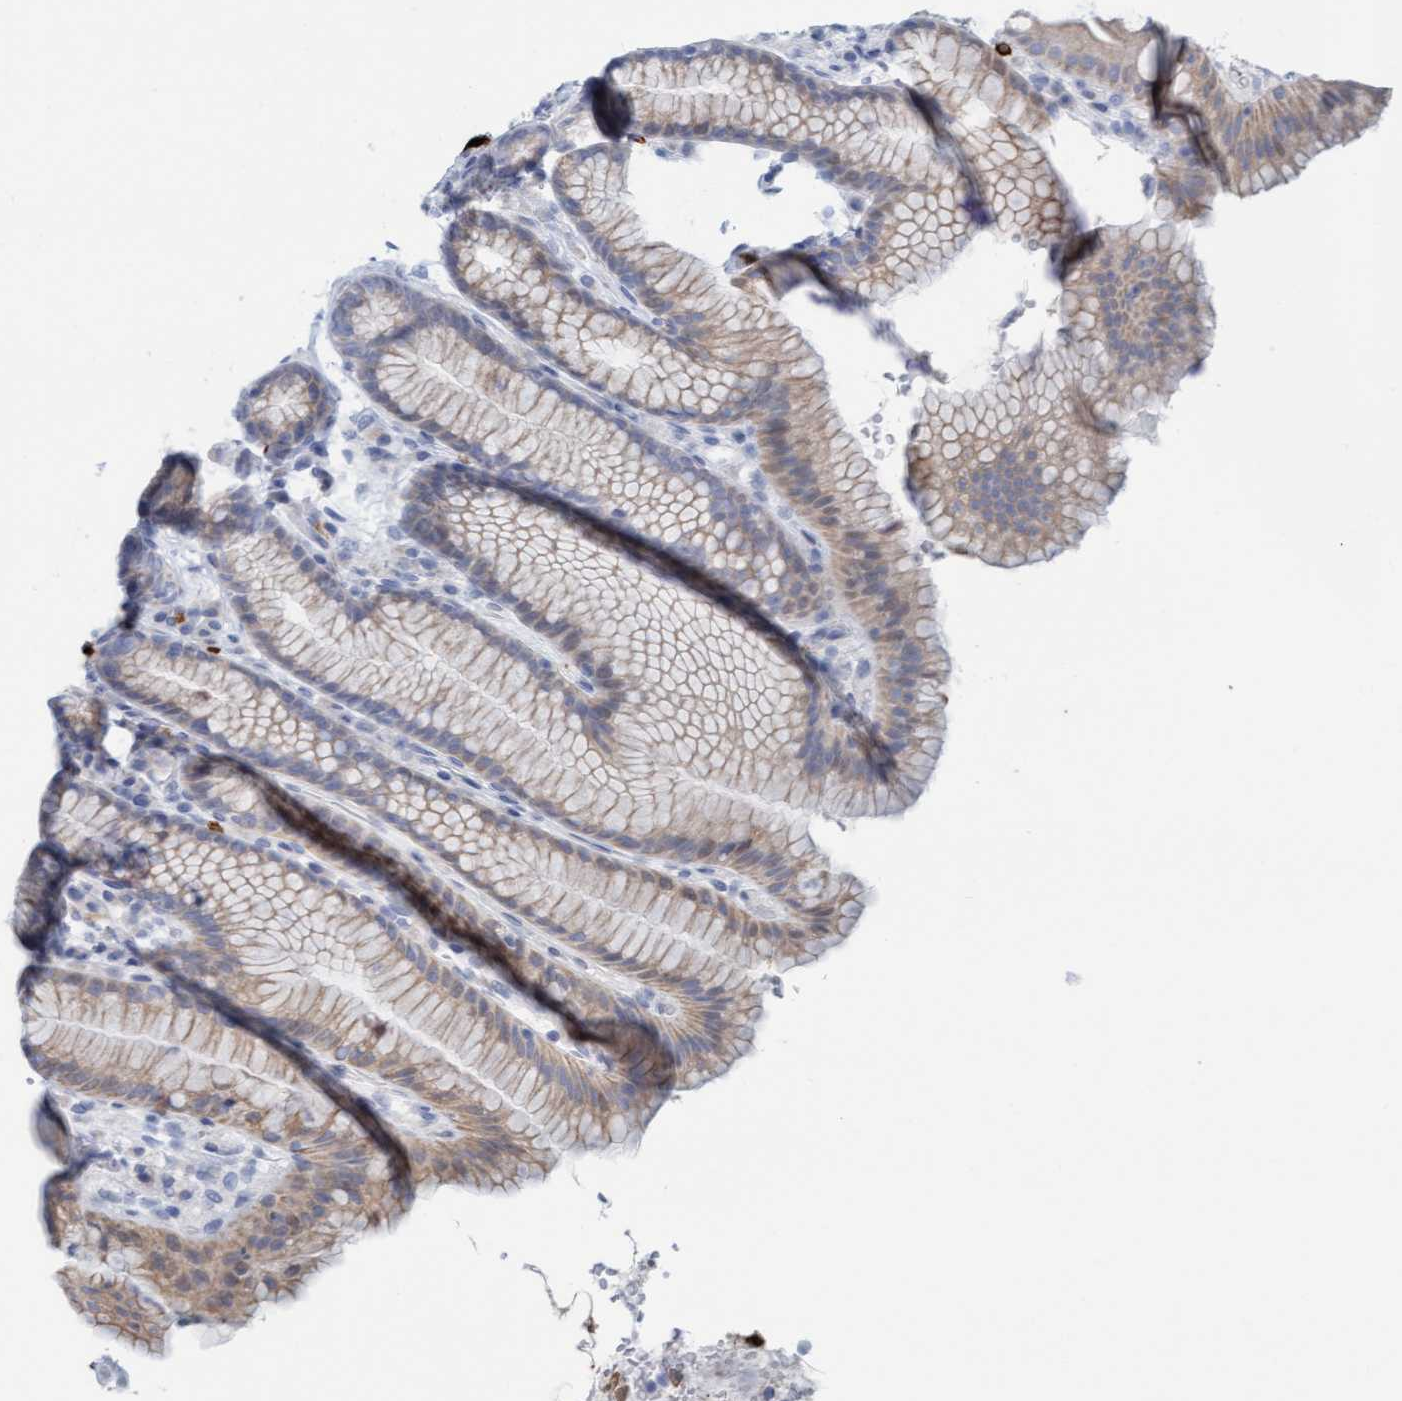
{"staining": {"intensity": "weak", "quantity": "25%-75%", "location": "cytoplasmic/membranous"}, "tissue": "stomach", "cell_type": "Glandular cells", "image_type": "normal", "snomed": [{"axis": "morphology", "description": "Normal tissue, NOS"}, {"axis": "topography", "description": "Stomach, lower"}], "caption": "Immunohistochemistry (IHC) image of benign stomach: human stomach stained using immunohistochemistry (IHC) exhibits low levels of weak protein expression localized specifically in the cytoplasmic/membranous of glandular cells, appearing as a cytoplasmic/membranous brown color.", "gene": "CPA3", "patient": {"sex": "male", "age": 52}}